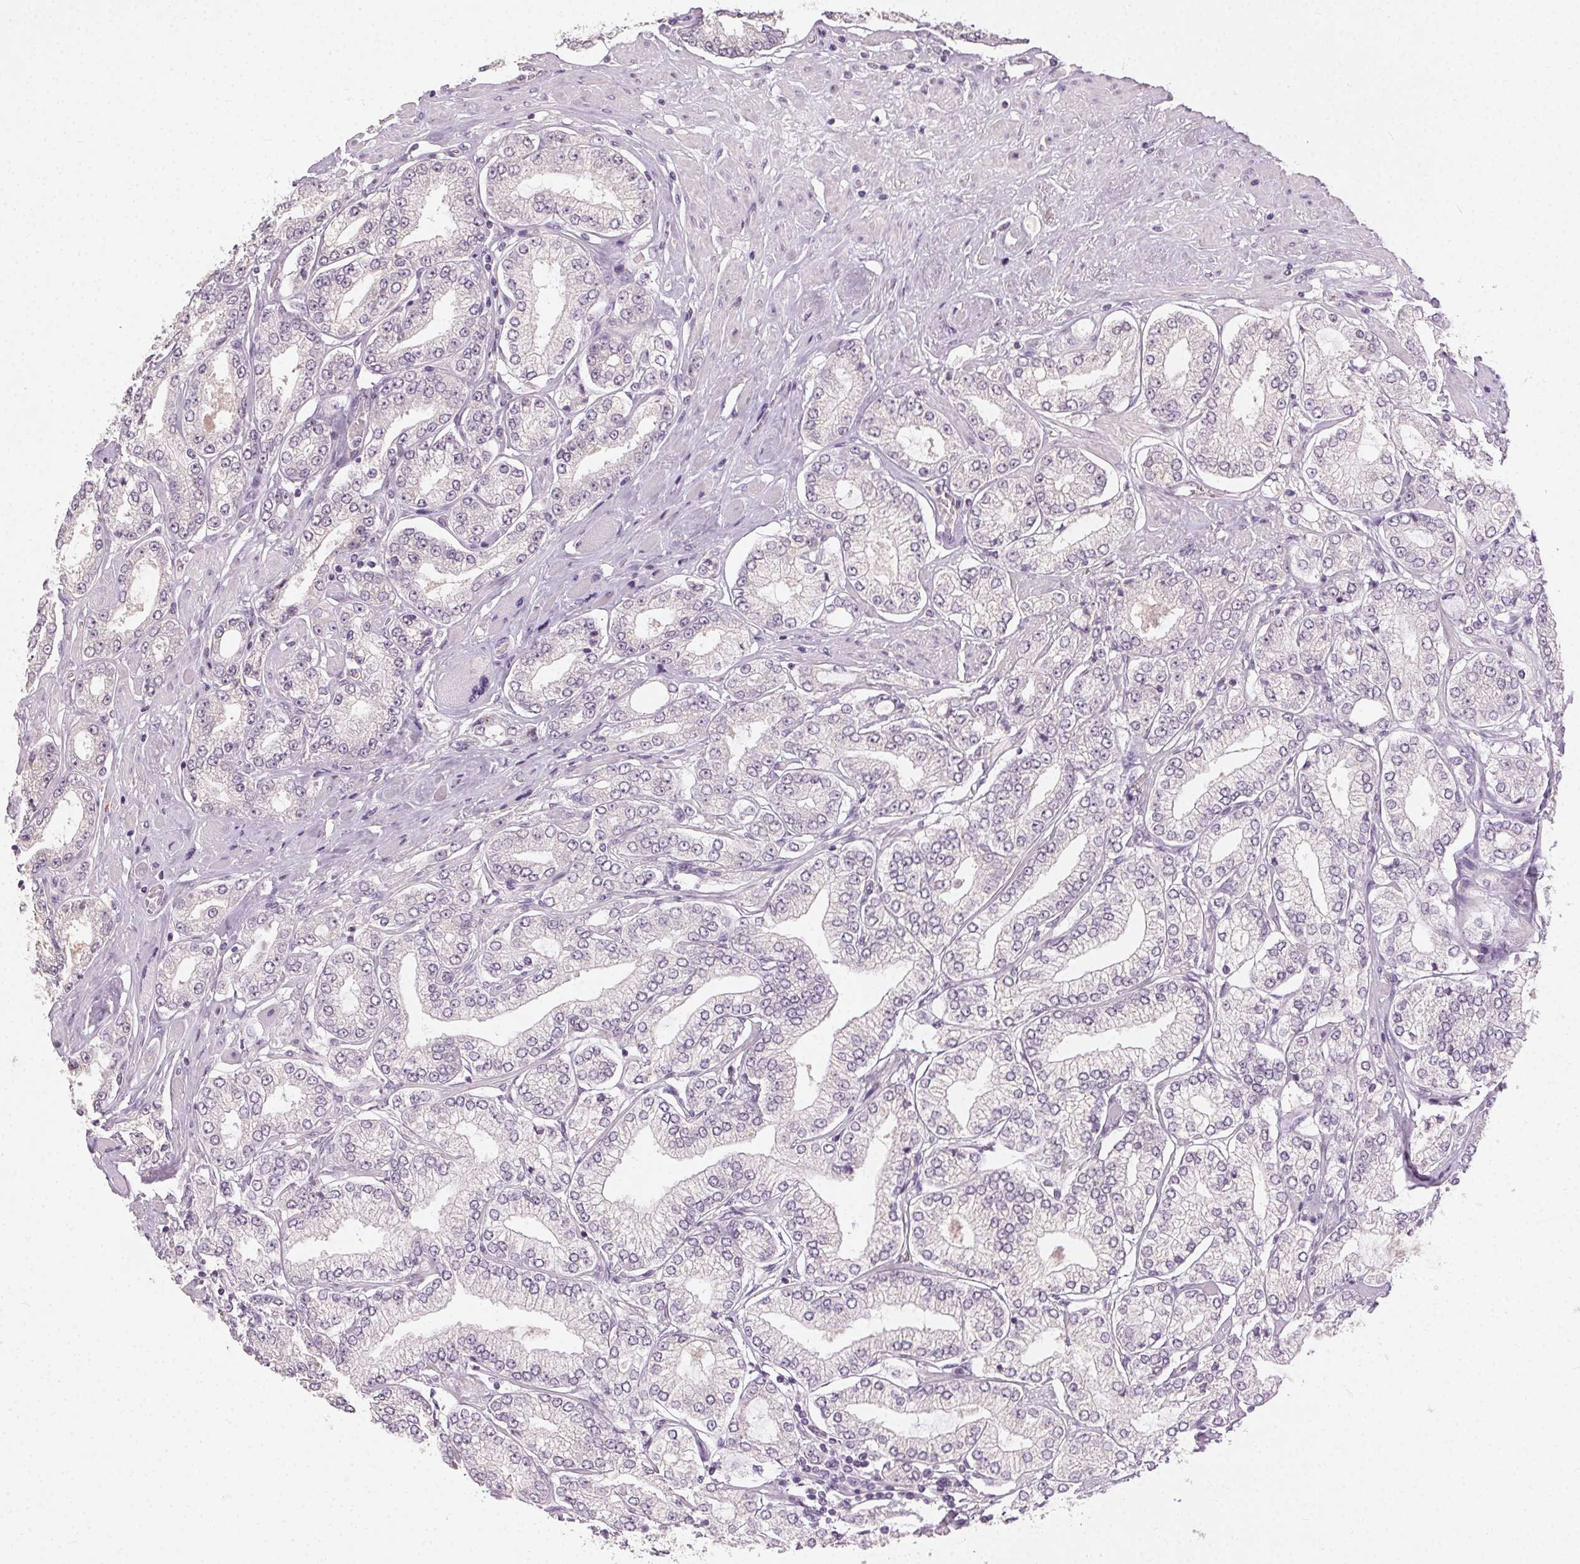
{"staining": {"intensity": "negative", "quantity": "none", "location": "none"}, "tissue": "prostate cancer", "cell_type": "Tumor cells", "image_type": "cancer", "snomed": [{"axis": "morphology", "description": "Adenocarcinoma, High grade"}, {"axis": "topography", "description": "Prostate"}], "caption": "Prostate cancer (adenocarcinoma (high-grade)) was stained to show a protein in brown. There is no significant positivity in tumor cells.", "gene": "CLTRN", "patient": {"sex": "male", "age": 68}}